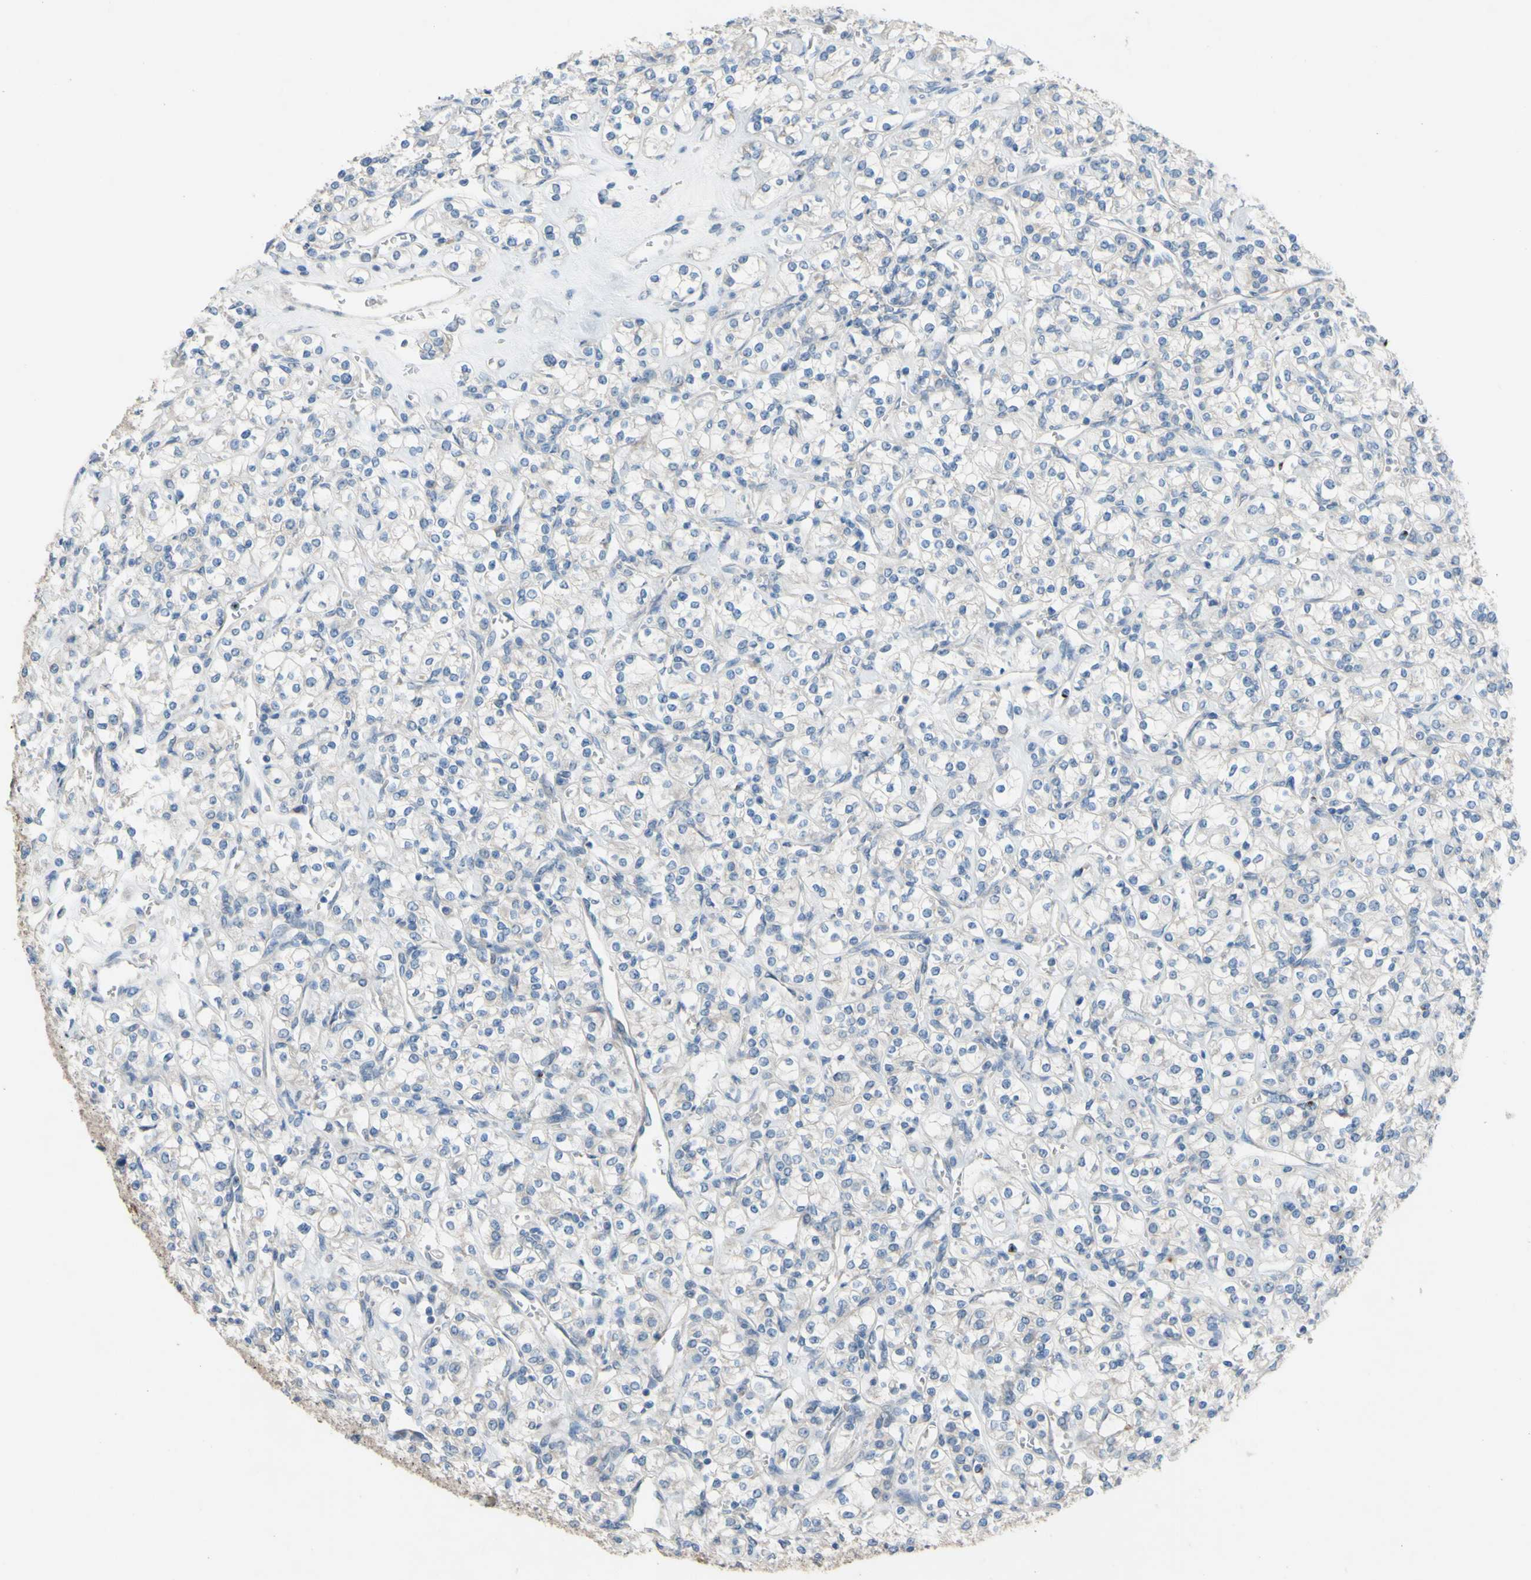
{"staining": {"intensity": "negative", "quantity": "none", "location": "none"}, "tissue": "renal cancer", "cell_type": "Tumor cells", "image_type": "cancer", "snomed": [{"axis": "morphology", "description": "Adenocarcinoma, NOS"}, {"axis": "topography", "description": "Kidney"}], "caption": "Tumor cells are negative for brown protein staining in renal cancer.", "gene": "CDCP1", "patient": {"sex": "male", "age": 77}}